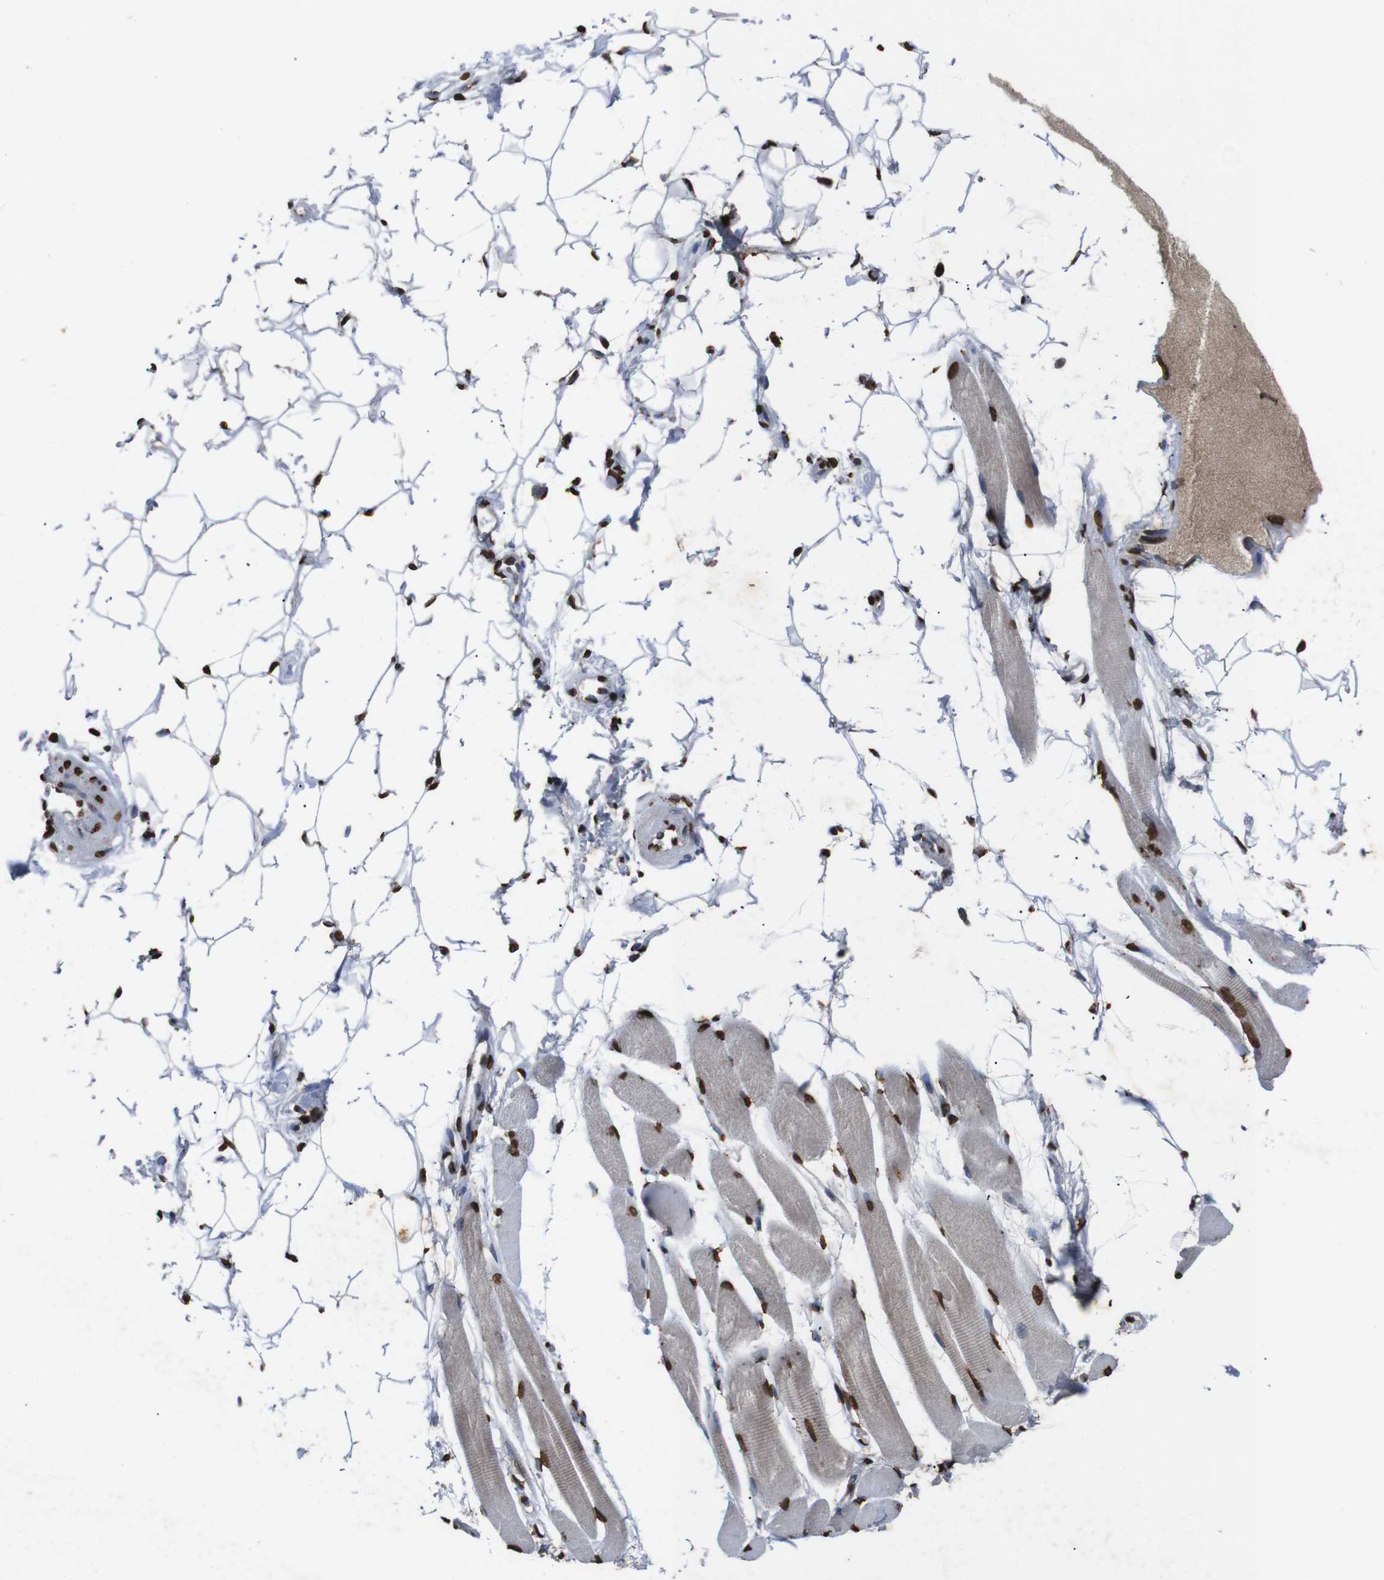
{"staining": {"intensity": "strong", "quantity": ">75%", "location": "nuclear"}, "tissue": "skeletal muscle", "cell_type": "Myocytes", "image_type": "normal", "snomed": [{"axis": "morphology", "description": "Normal tissue, NOS"}, {"axis": "topography", "description": "Skeletal muscle"}, {"axis": "topography", "description": "Oral tissue"}, {"axis": "topography", "description": "Peripheral nerve tissue"}], "caption": "A brown stain highlights strong nuclear staining of a protein in myocytes of benign skeletal muscle. The protein of interest is stained brown, and the nuclei are stained in blue (DAB (3,3'-diaminobenzidine) IHC with brightfield microscopy, high magnification).", "gene": "MDM2", "patient": {"sex": "female", "age": 84}}